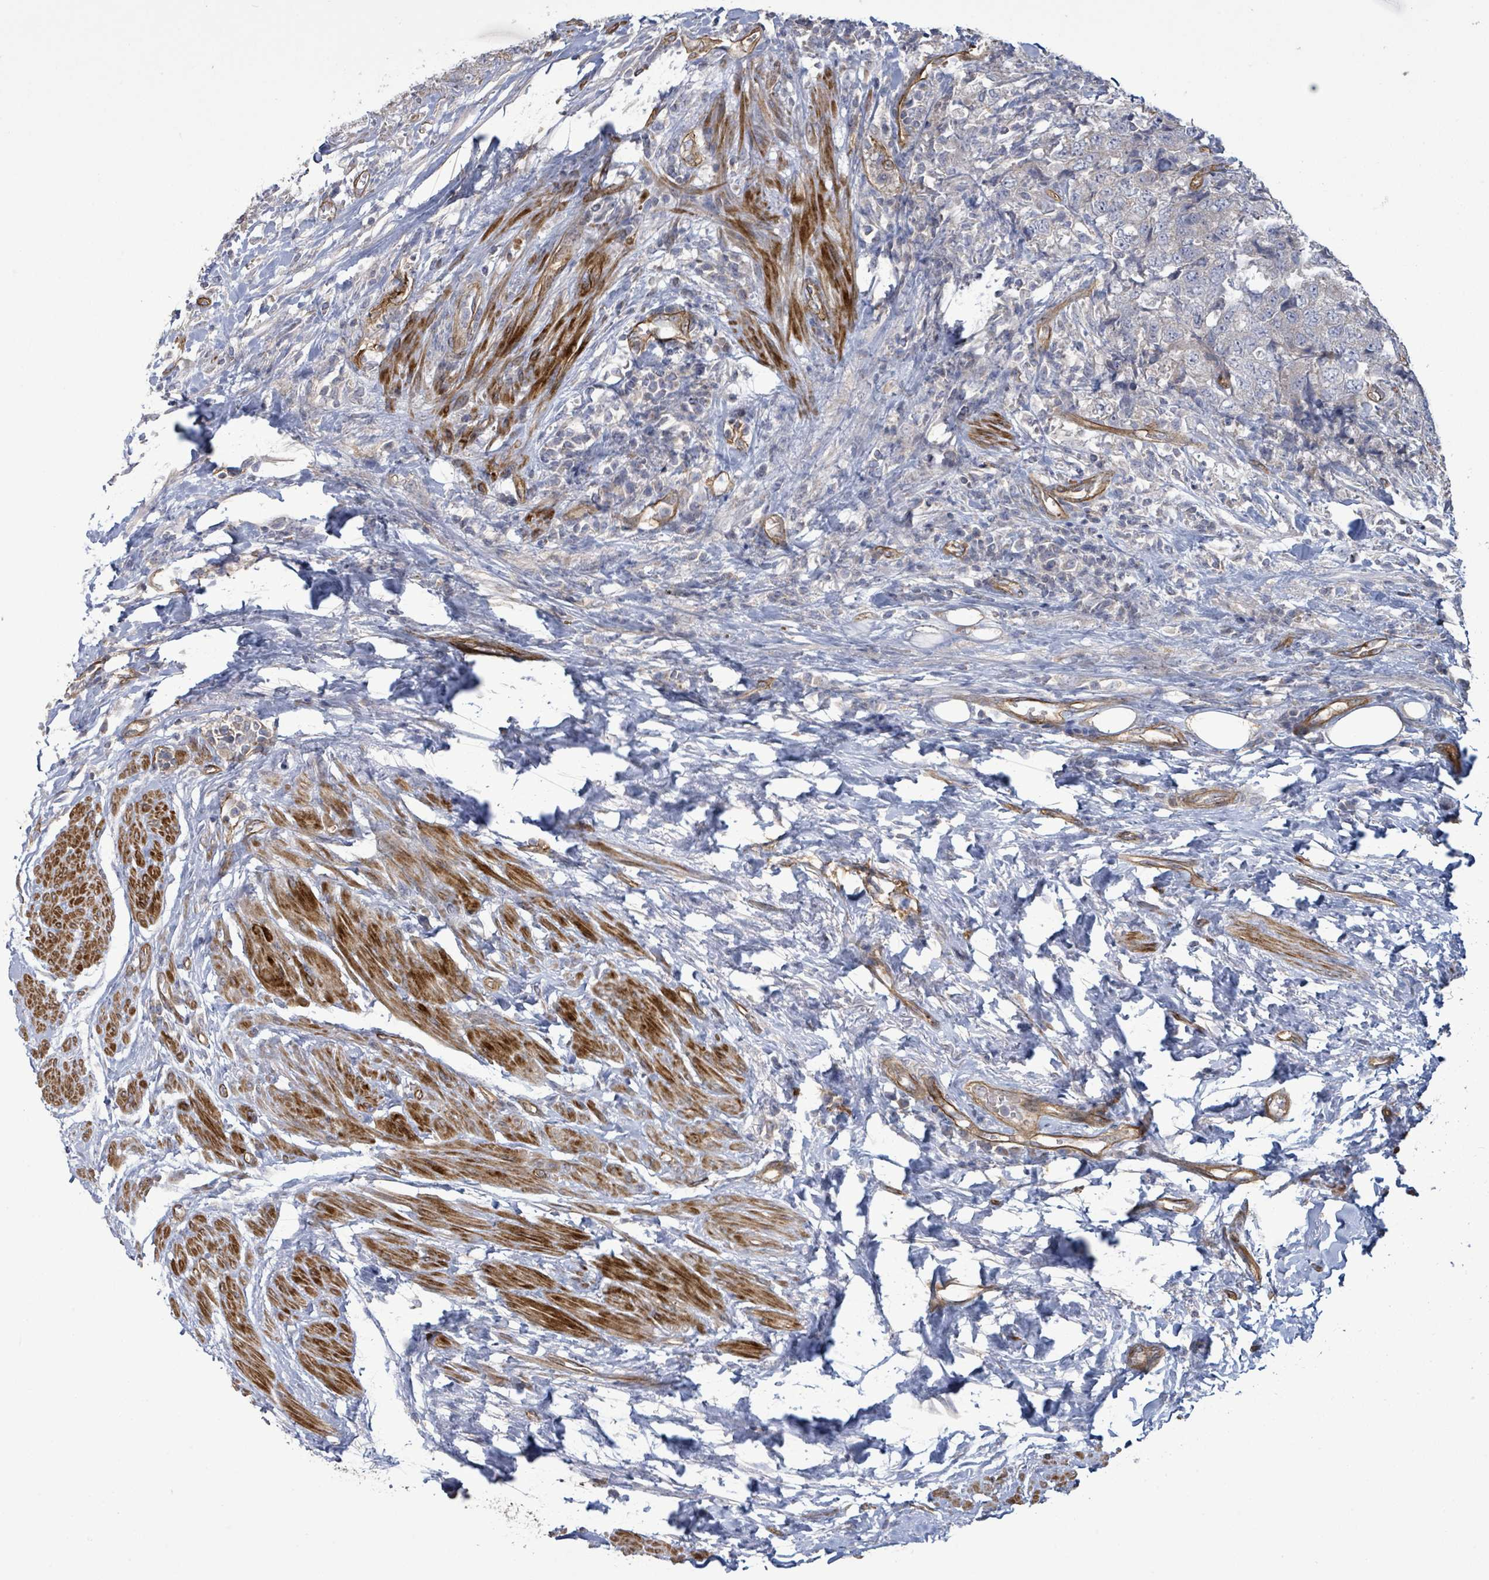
{"staining": {"intensity": "negative", "quantity": "none", "location": "none"}, "tissue": "urothelial cancer", "cell_type": "Tumor cells", "image_type": "cancer", "snomed": [{"axis": "morphology", "description": "Urothelial carcinoma, High grade"}, {"axis": "topography", "description": "Urinary bladder"}], "caption": "High power microscopy image of an immunohistochemistry (IHC) histopathology image of urothelial carcinoma (high-grade), revealing no significant expression in tumor cells.", "gene": "KANK3", "patient": {"sex": "female", "age": 78}}